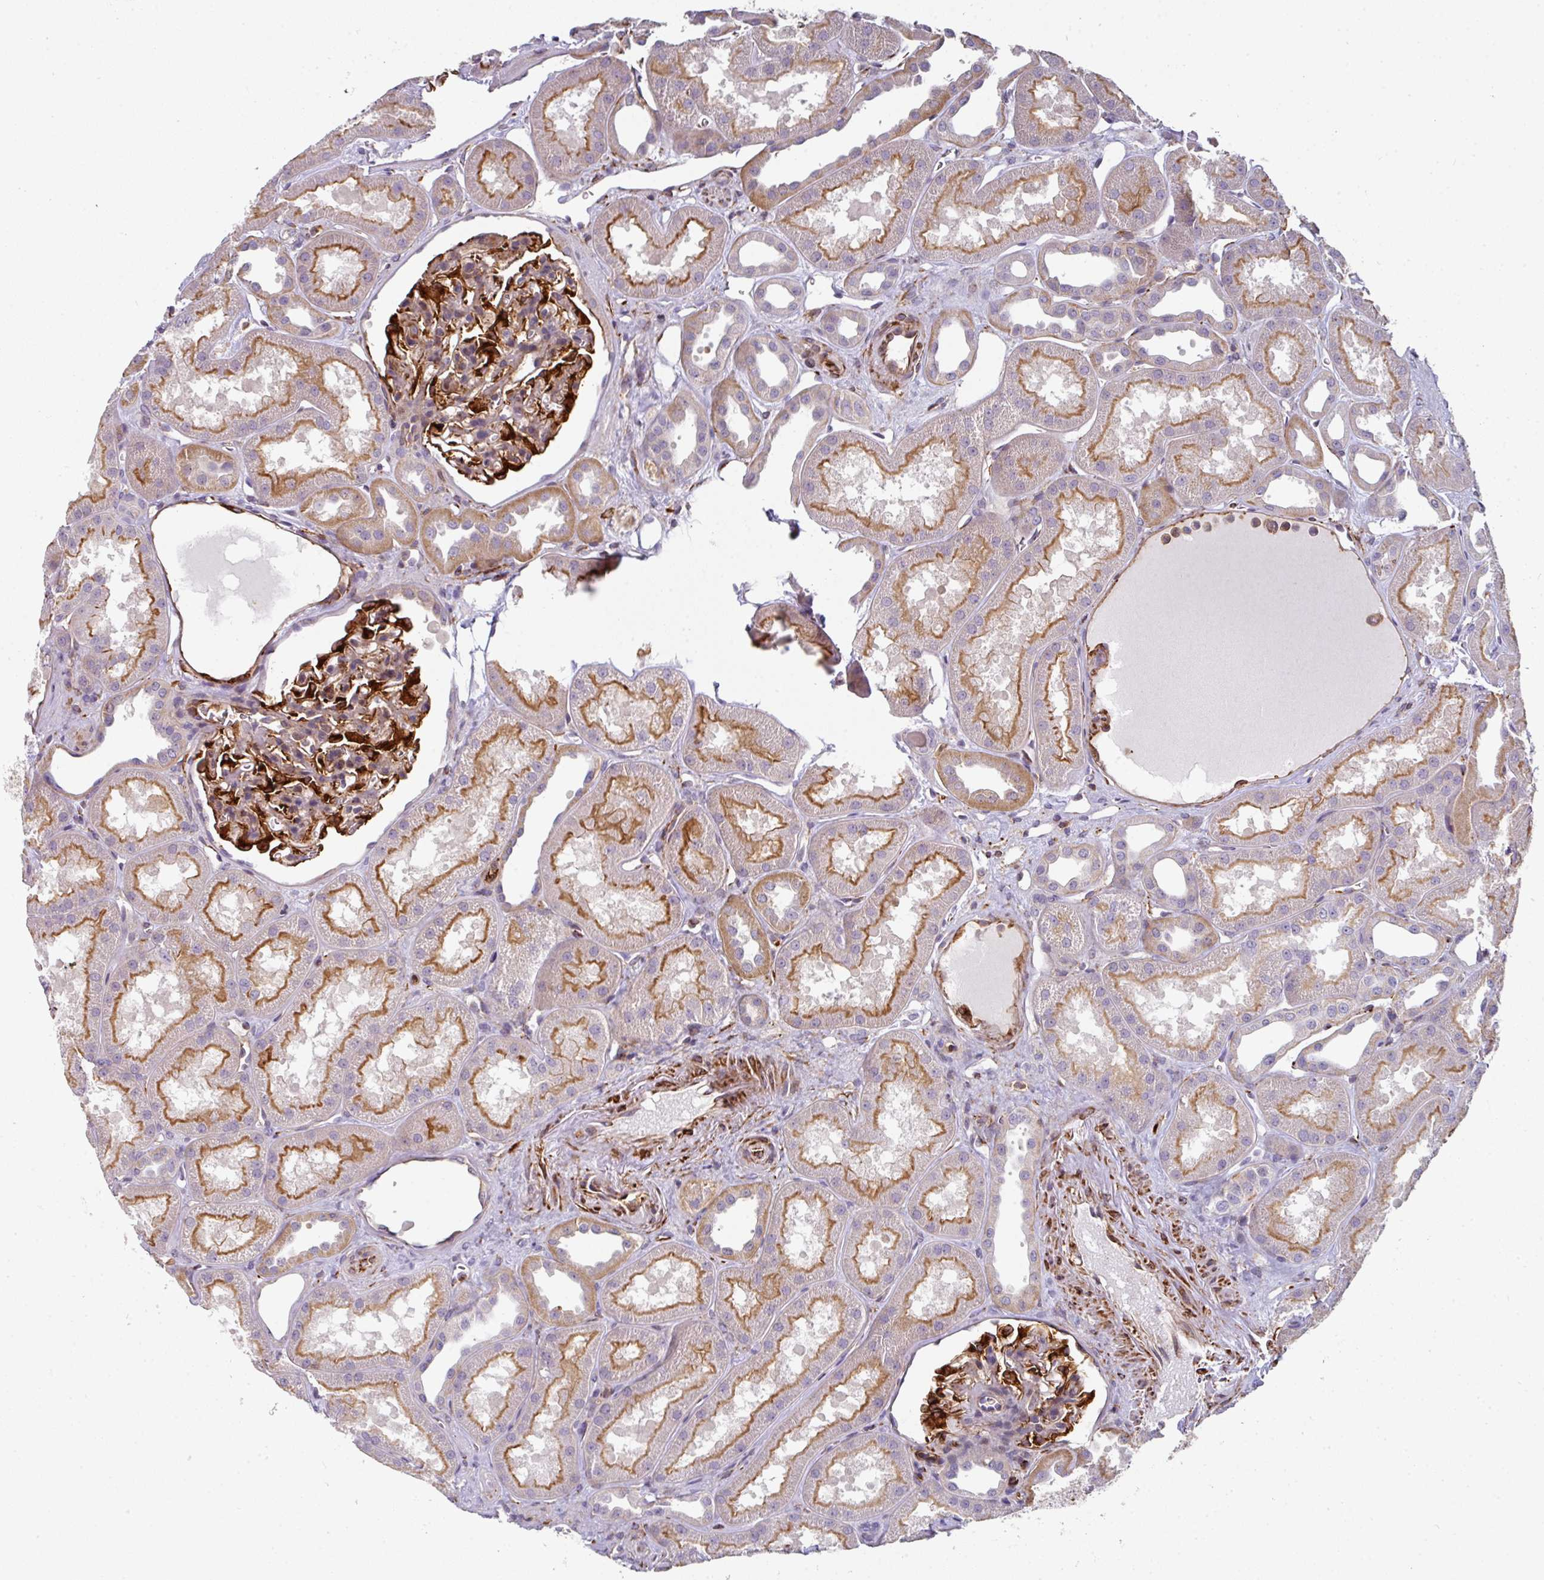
{"staining": {"intensity": "strong", "quantity": "<25%", "location": "cytoplasmic/membranous"}, "tissue": "kidney", "cell_type": "Cells in glomeruli", "image_type": "normal", "snomed": [{"axis": "morphology", "description": "Normal tissue, NOS"}, {"axis": "topography", "description": "Kidney"}], "caption": "Brown immunohistochemical staining in unremarkable kidney demonstrates strong cytoplasmic/membranous staining in about <25% of cells in glomeruli.", "gene": "BEND5", "patient": {"sex": "male", "age": 61}}